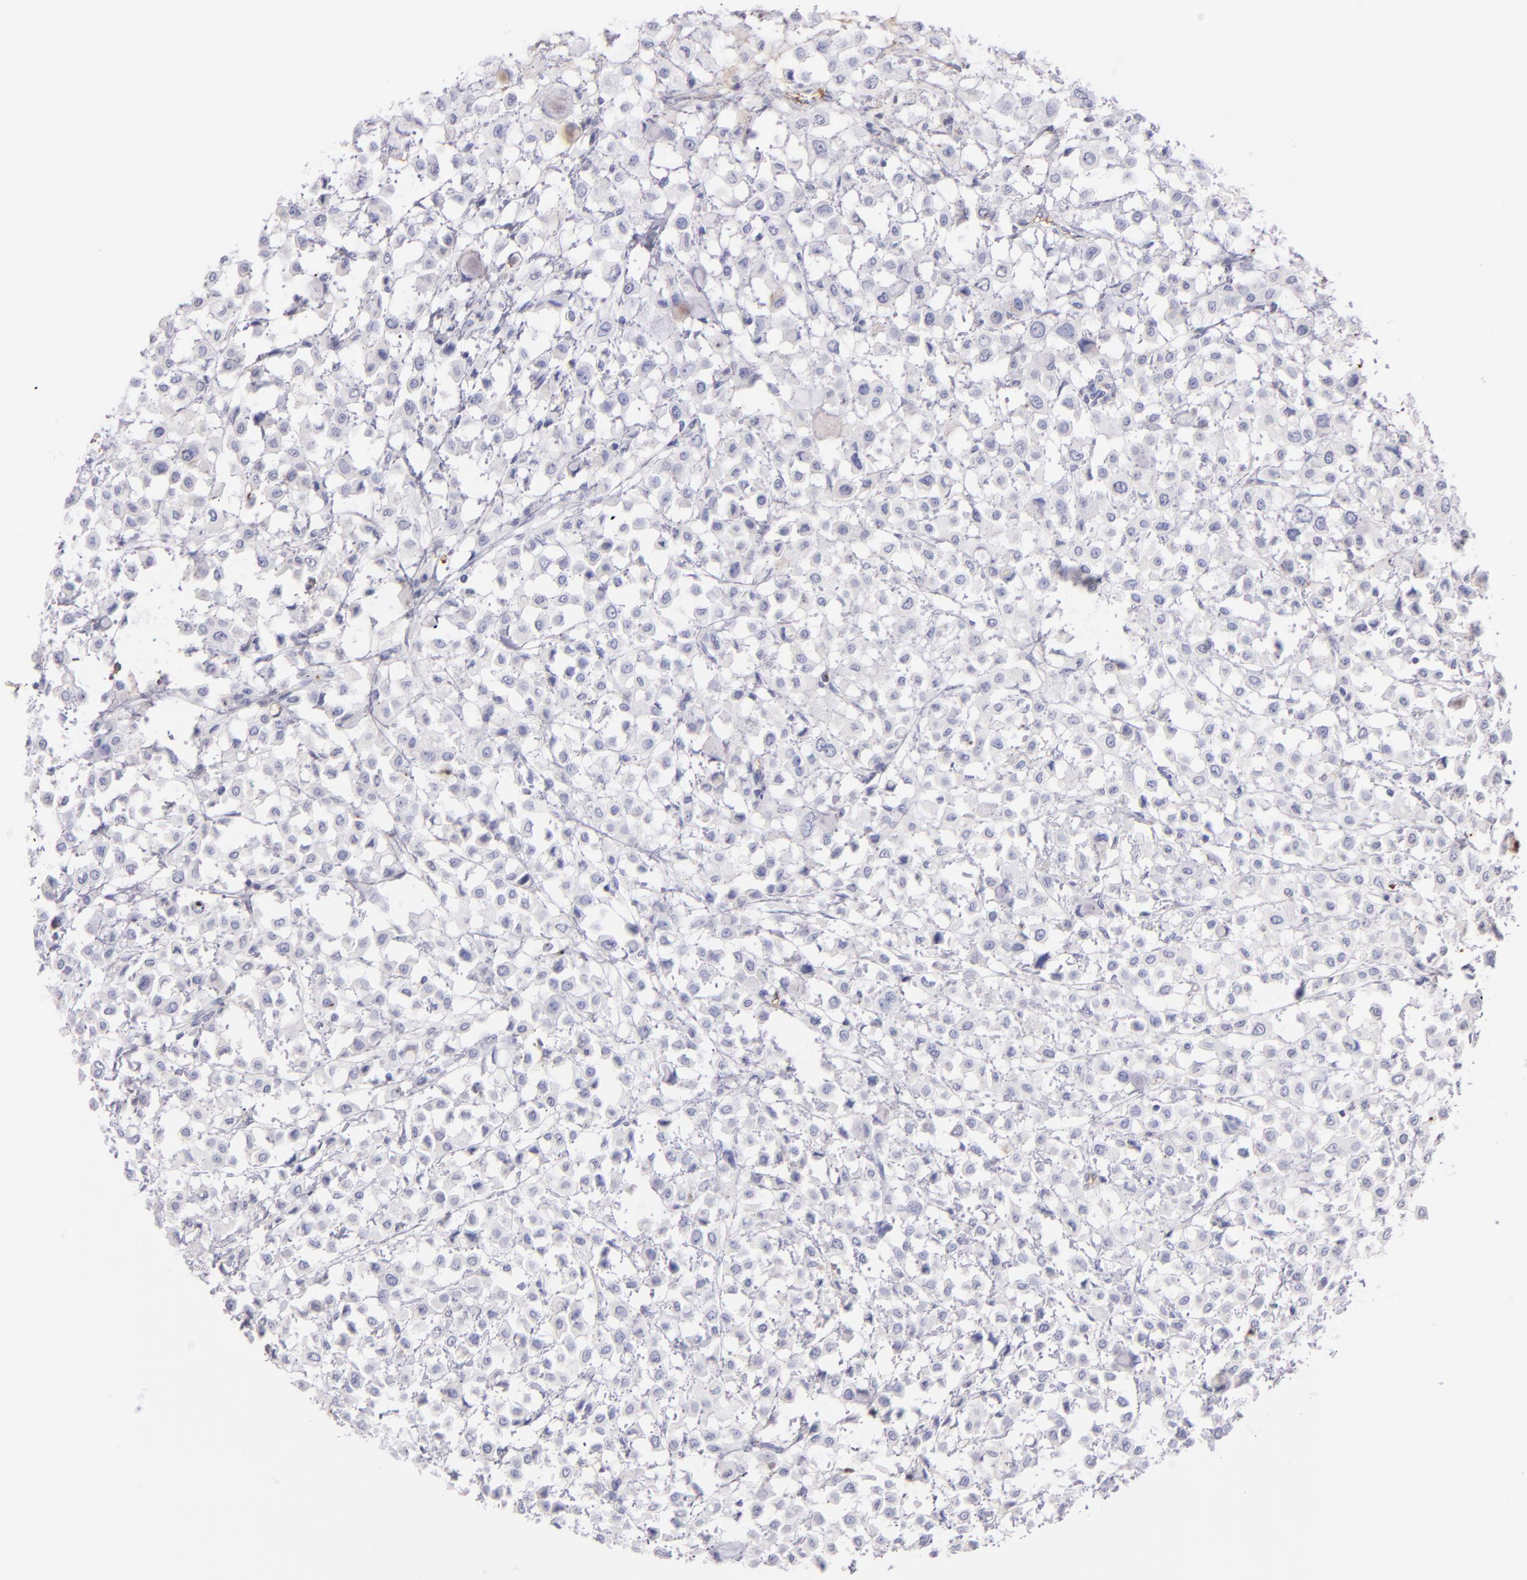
{"staining": {"intensity": "negative", "quantity": "none", "location": "none"}, "tissue": "breast cancer", "cell_type": "Tumor cells", "image_type": "cancer", "snomed": [{"axis": "morphology", "description": "Lobular carcinoma"}, {"axis": "topography", "description": "Breast"}], "caption": "Breast lobular carcinoma was stained to show a protein in brown. There is no significant expression in tumor cells.", "gene": "FGB", "patient": {"sex": "female", "age": 85}}